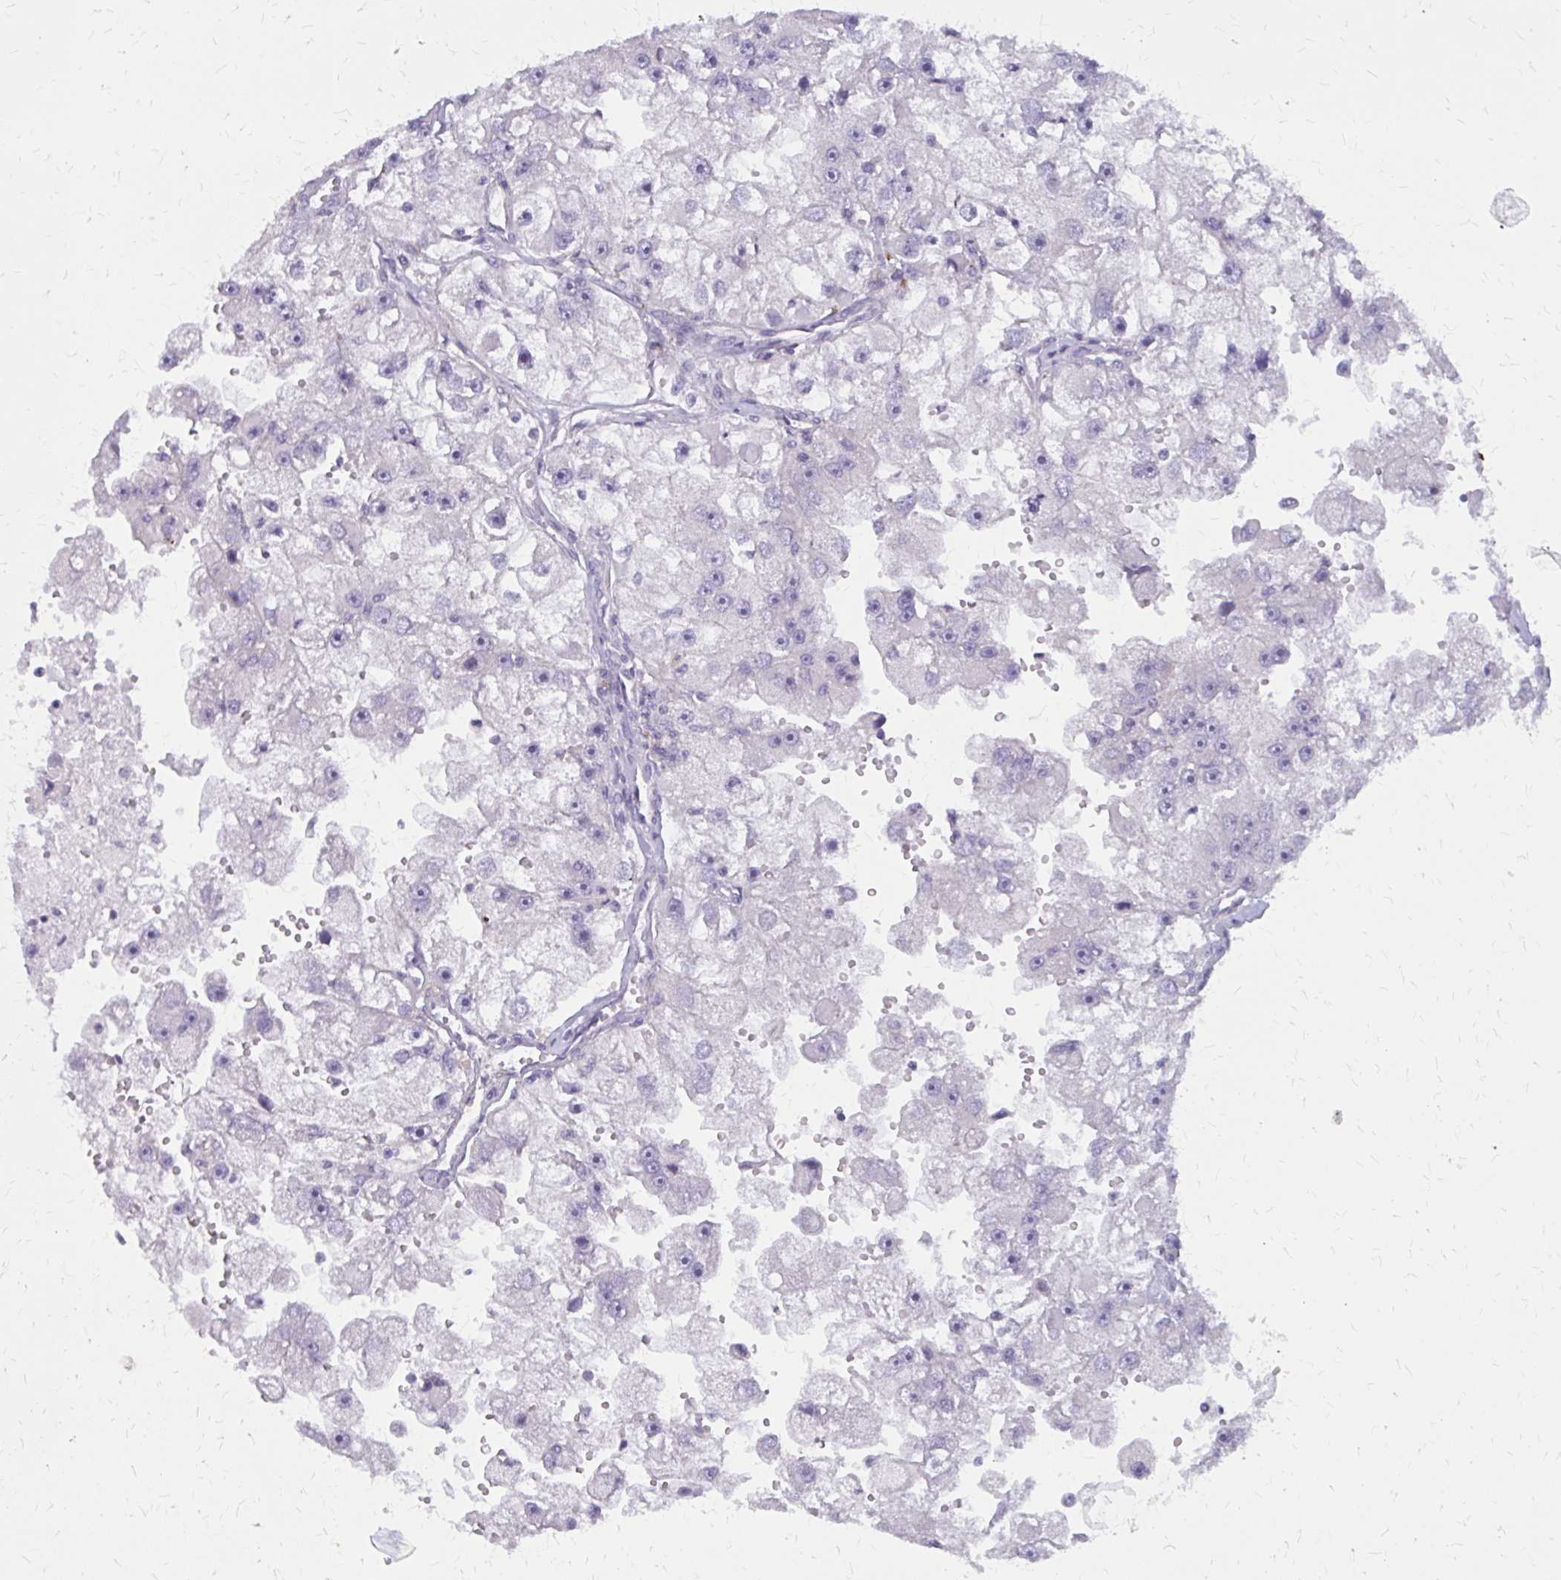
{"staining": {"intensity": "negative", "quantity": "none", "location": "none"}, "tissue": "renal cancer", "cell_type": "Tumor cells", "image_type": "cancer", "snomed": [{"axis": "morphology", "description": "Adenocarcinoma, NOS"}, {"axis": "topography", "description": "Kidney"}], "caption": "A histopathology image of human renal adenocarcinoma is negative for staining in tumor cells.", "gene": "GLYATL2", "patient": {"sex": "male", "age": 63}}